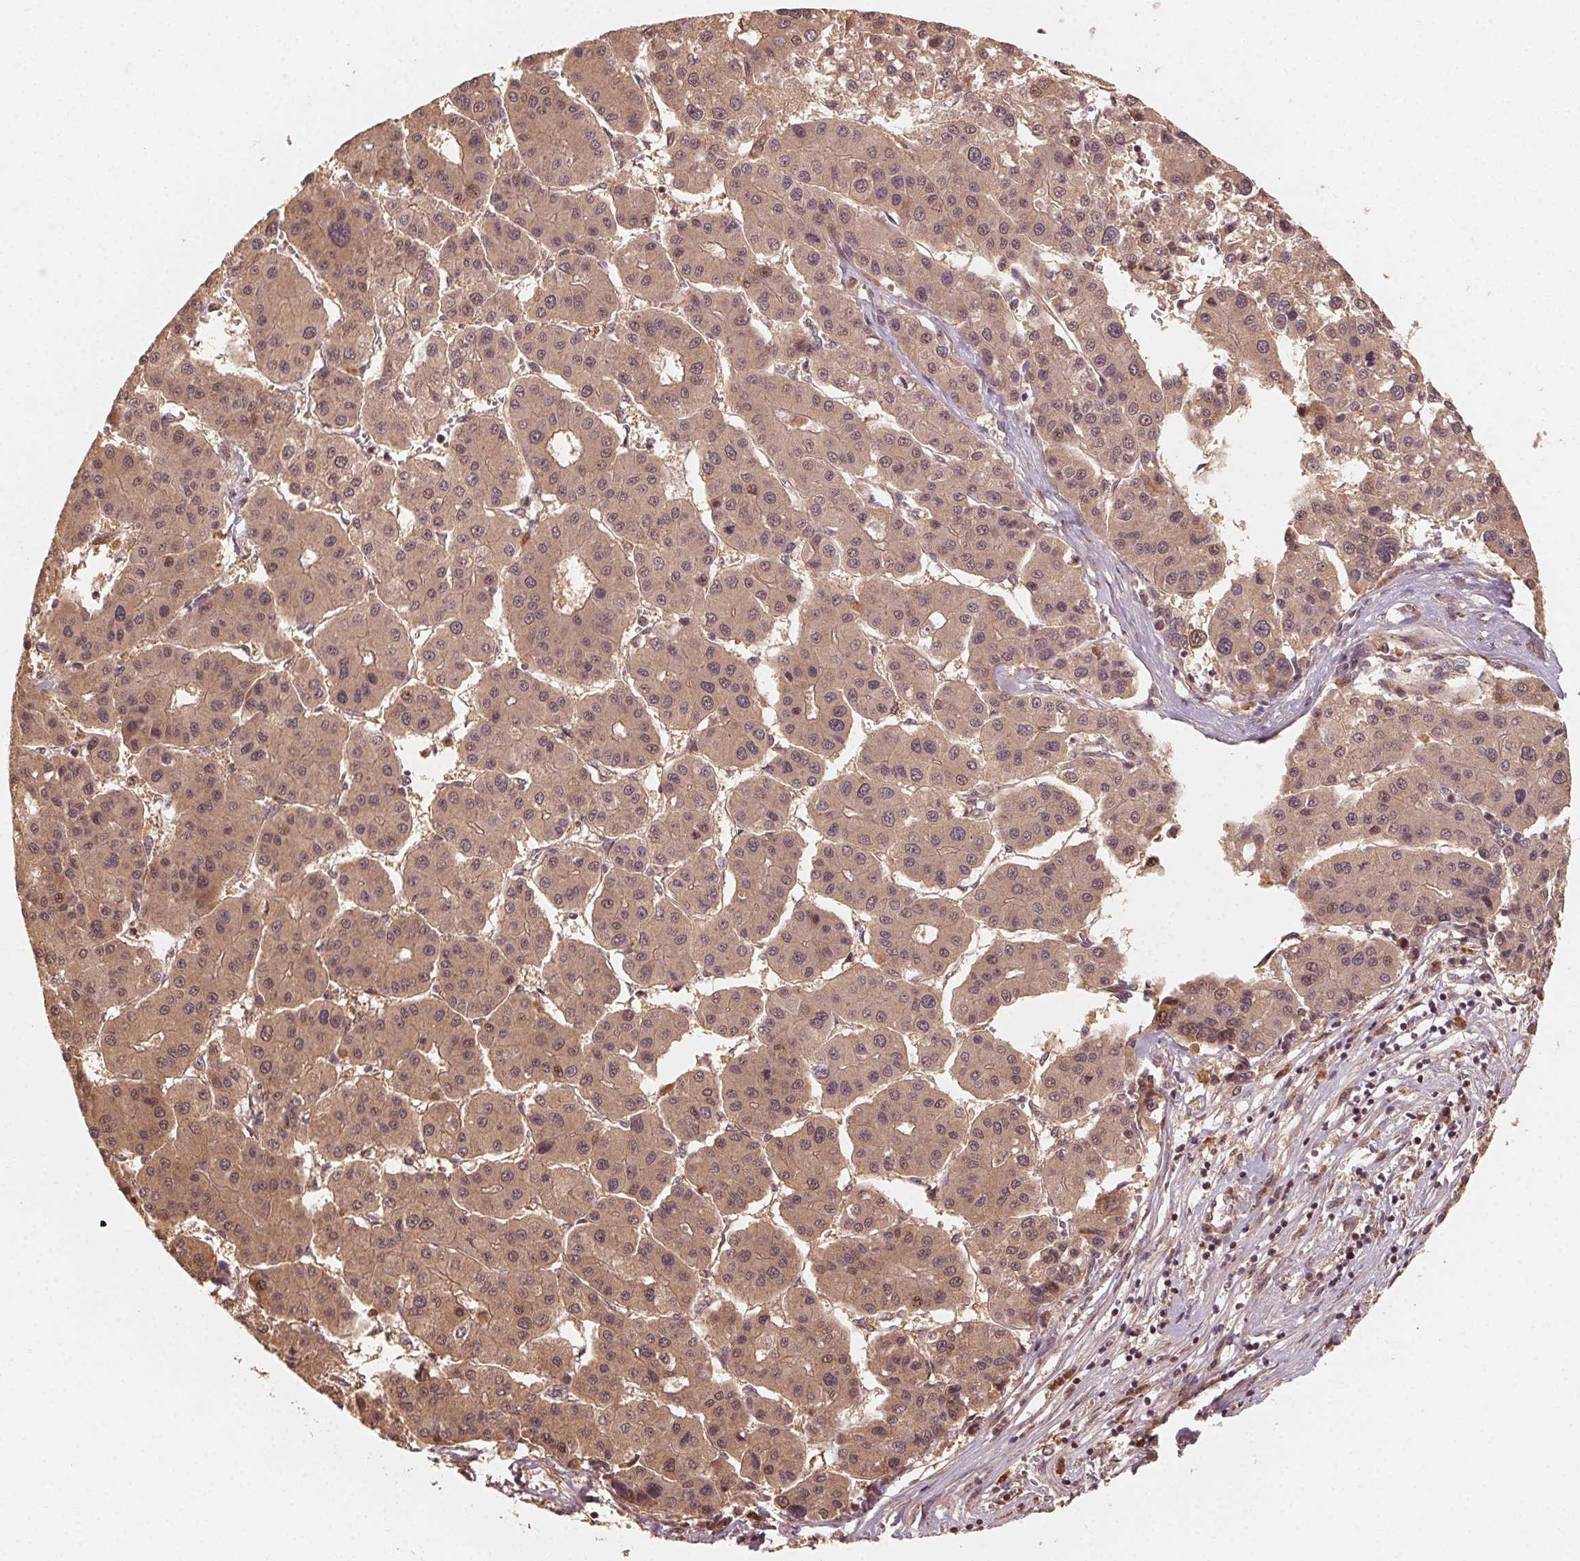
{"staining": {"intensity": "weak", "quantity": ">75%", "location": "cytoplasmic/membranous"}, "tissue": "liver cancer", "cell_type": "Tumor cells", "image_type": "cancer", "snomed": [{"axis": "morphology", "description": "Carcinoma, Hepatocellular, NOS"}, {"axis": "topography", "description": "Liver"}], "caption": "Brown immunohistochemical staining in human hepatocellular carcinoma (liver) exhibits weak cytoplasmic/membranous expression in approximately >75% of tumor cells. (Stains: DAB in brown, nuclei in blue, Microscopy: brightfield microscopy at high magnification).", "gene": "WBP2", "patient": {"sex": "male", "age": 73}}